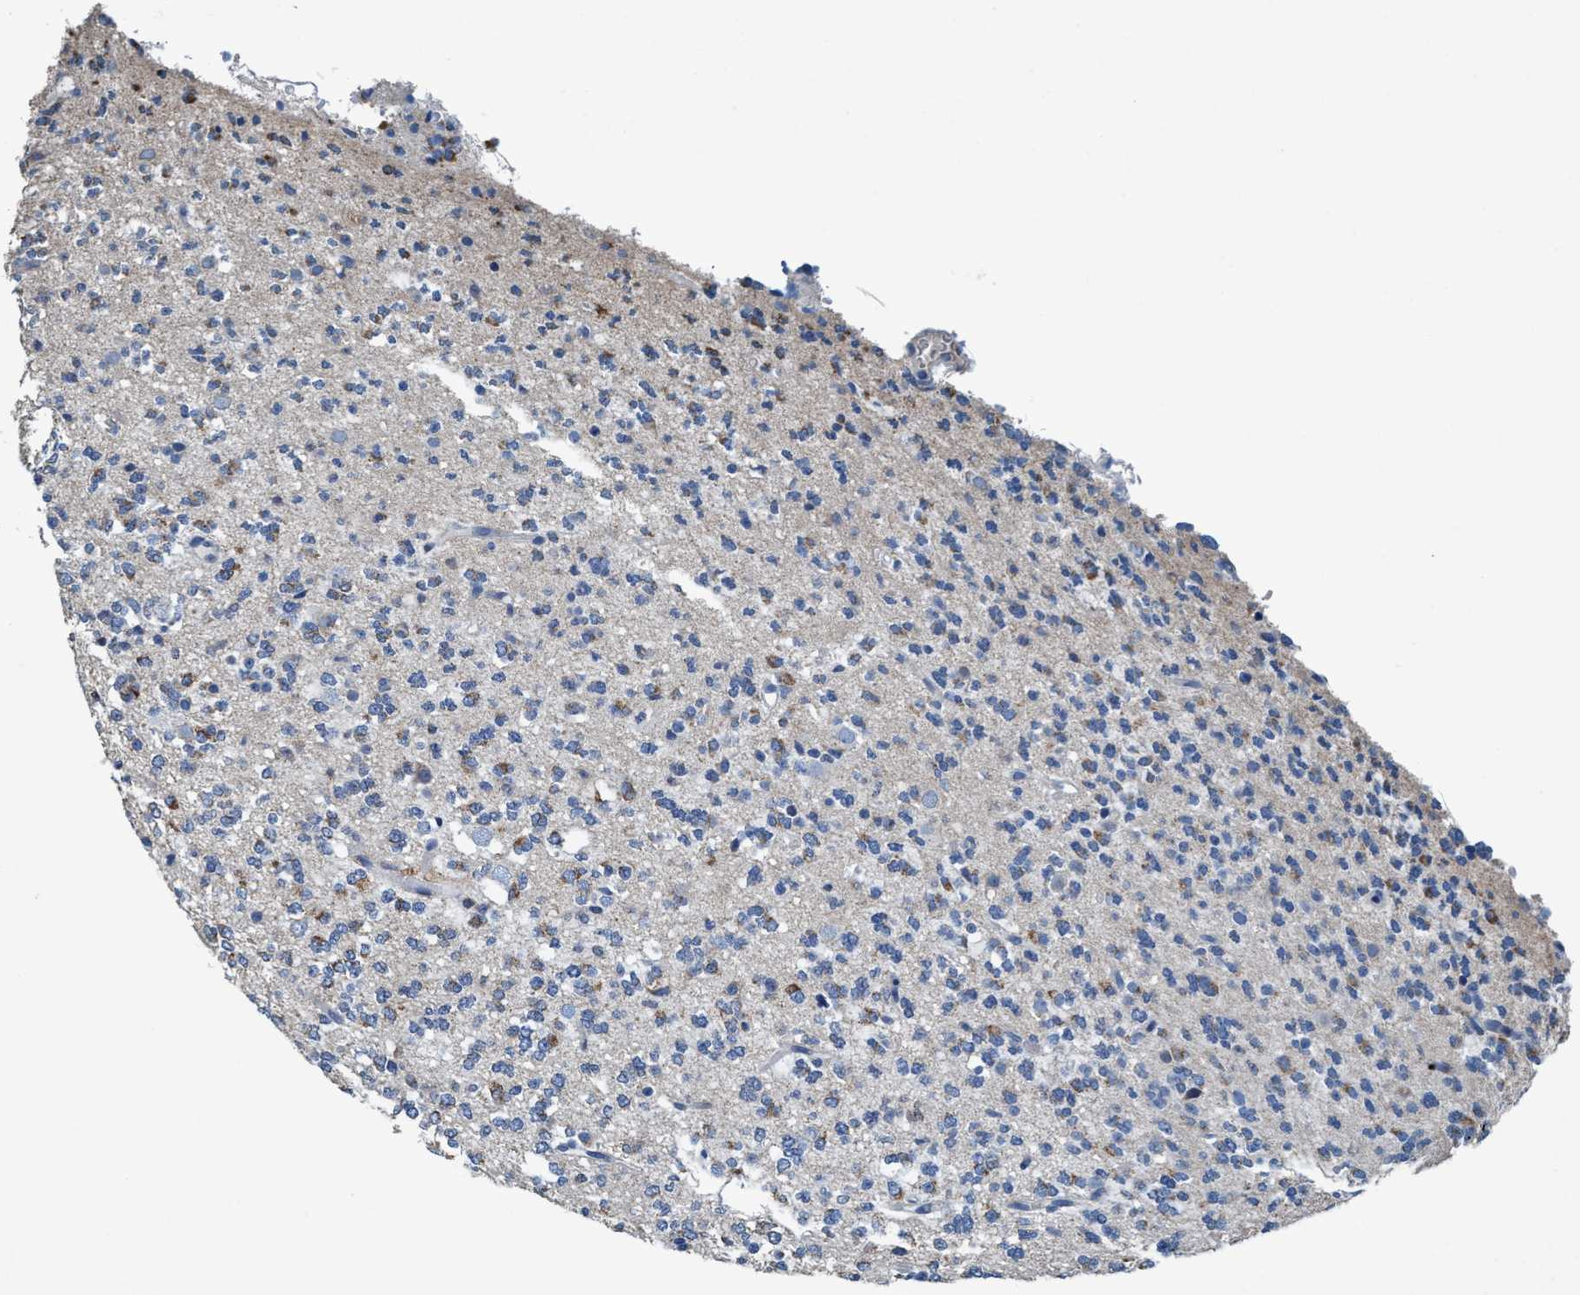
{"staining": {"intensity": "weak", "quantity": "<25%", "location": "cytoplasmic/membranous"}, "tissue": "glioma", "cell_type": "Tumor cells", "image_type": "cancer", "snomed": [{"axis": "morphology", "description": "Glioma, malignant, Low grade"}, {"axis": "topography", "description": "Brain"}], "caption": "This is an immunohistochemistry photomicrograph of human low-grade glioma (malignant). There is no expression in tumor cells.", "gene": "ANKFN1", "patient": {"sex": "male", "age": 38}}